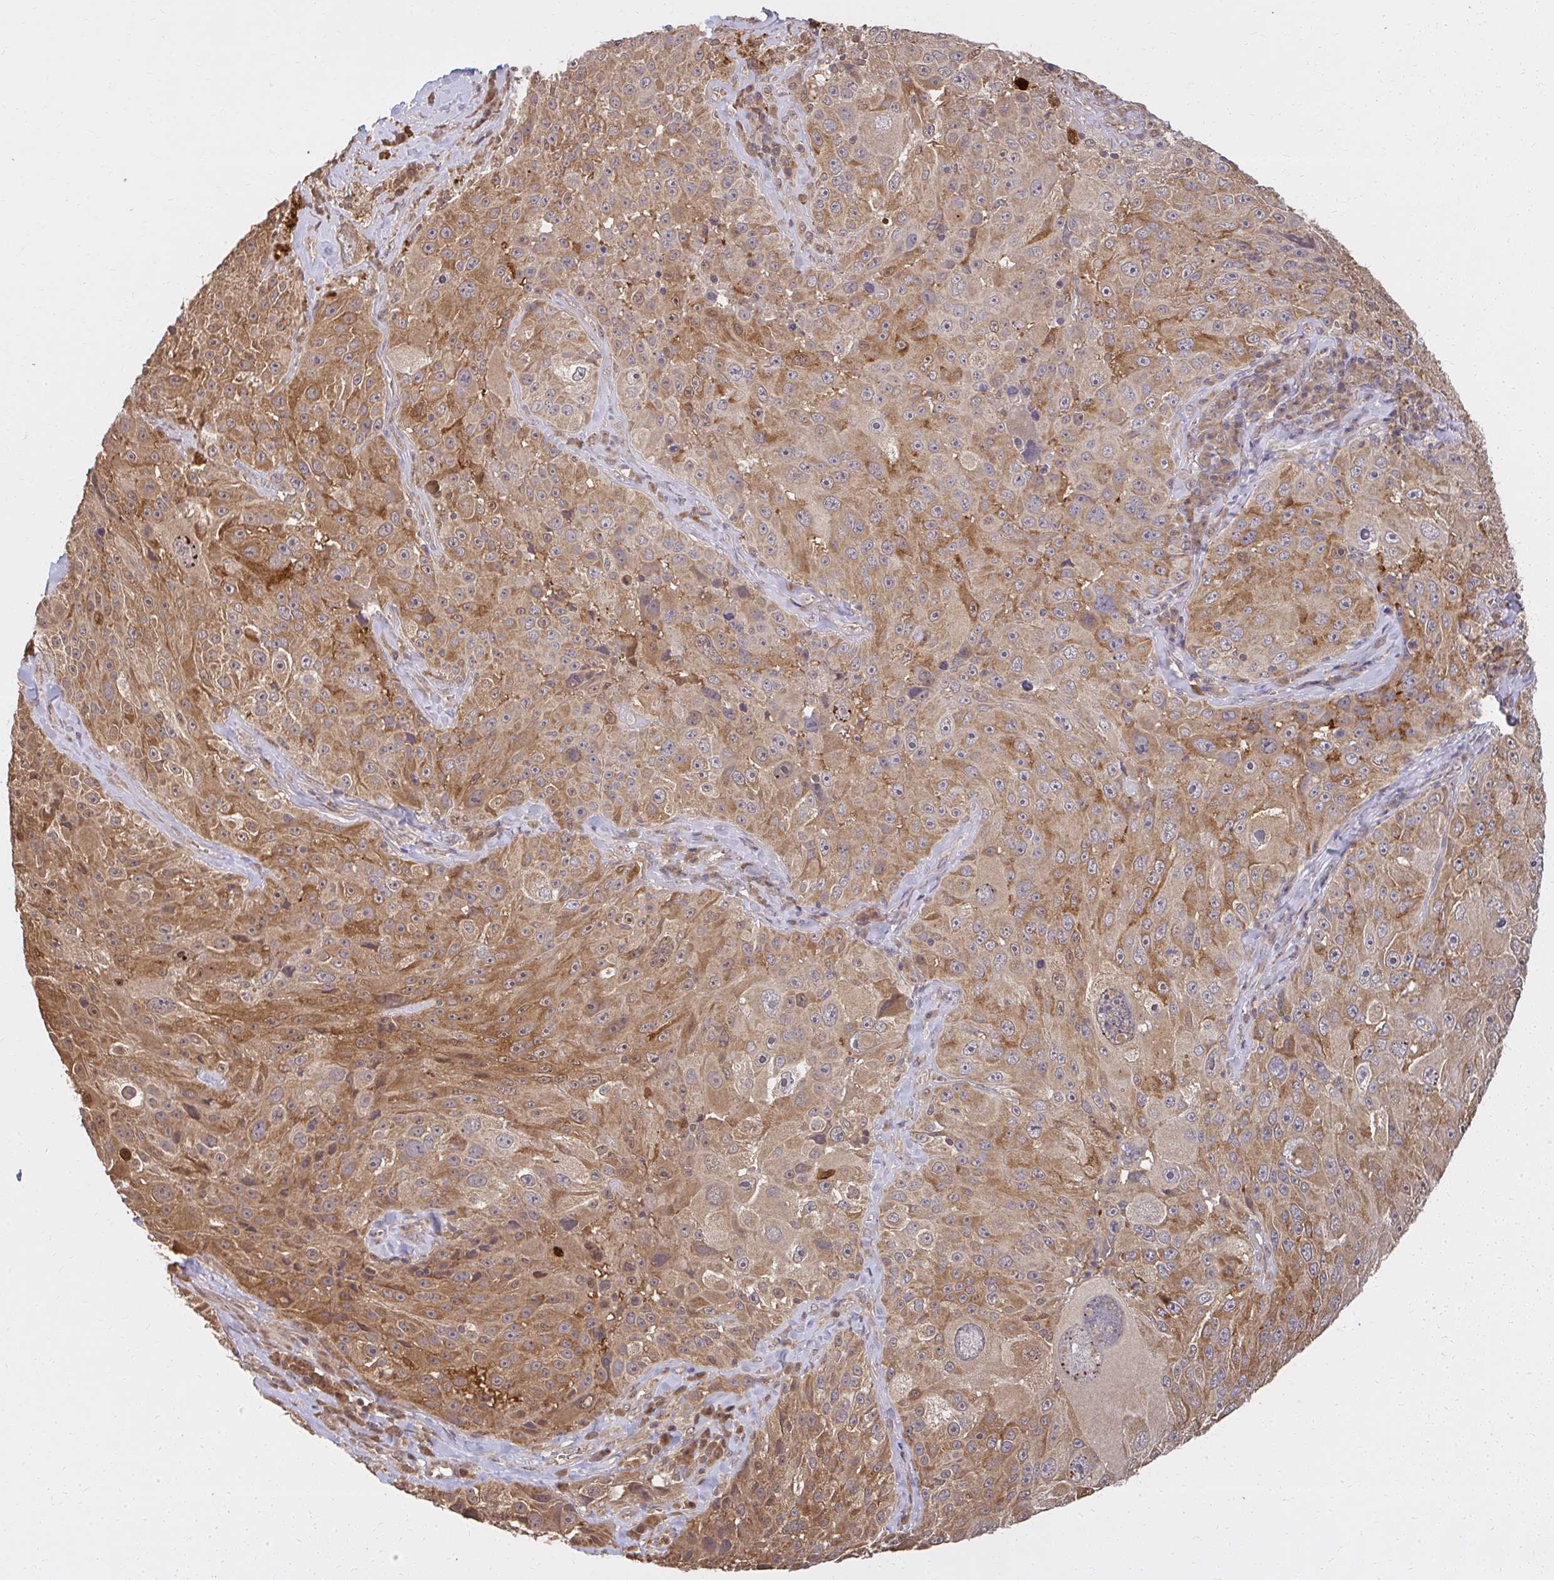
{"staining": {"intensity": "moderate", "quantity": ">75%", "location": "cytoplasmic/membranous,nuclear"}, "tissue": "melanoma", "cell_type": "Tumor cells", "image_type": "cancer", "snomed": [{"axis": "morphology", "description": "Malignant melanoma, Metastatic site"}, {"axis": "topography", "description": "Lymph node"}], "caption": "Immunohistochemistry photomicrograph of melanoma stained for a protein (brown), which reveals medium levels of moderate cytoplasmic/membranous and nuclear staining in about >75% of tumor cells.", "gene": "LARS2", "patient": {"sex": "male", "age": 62}}